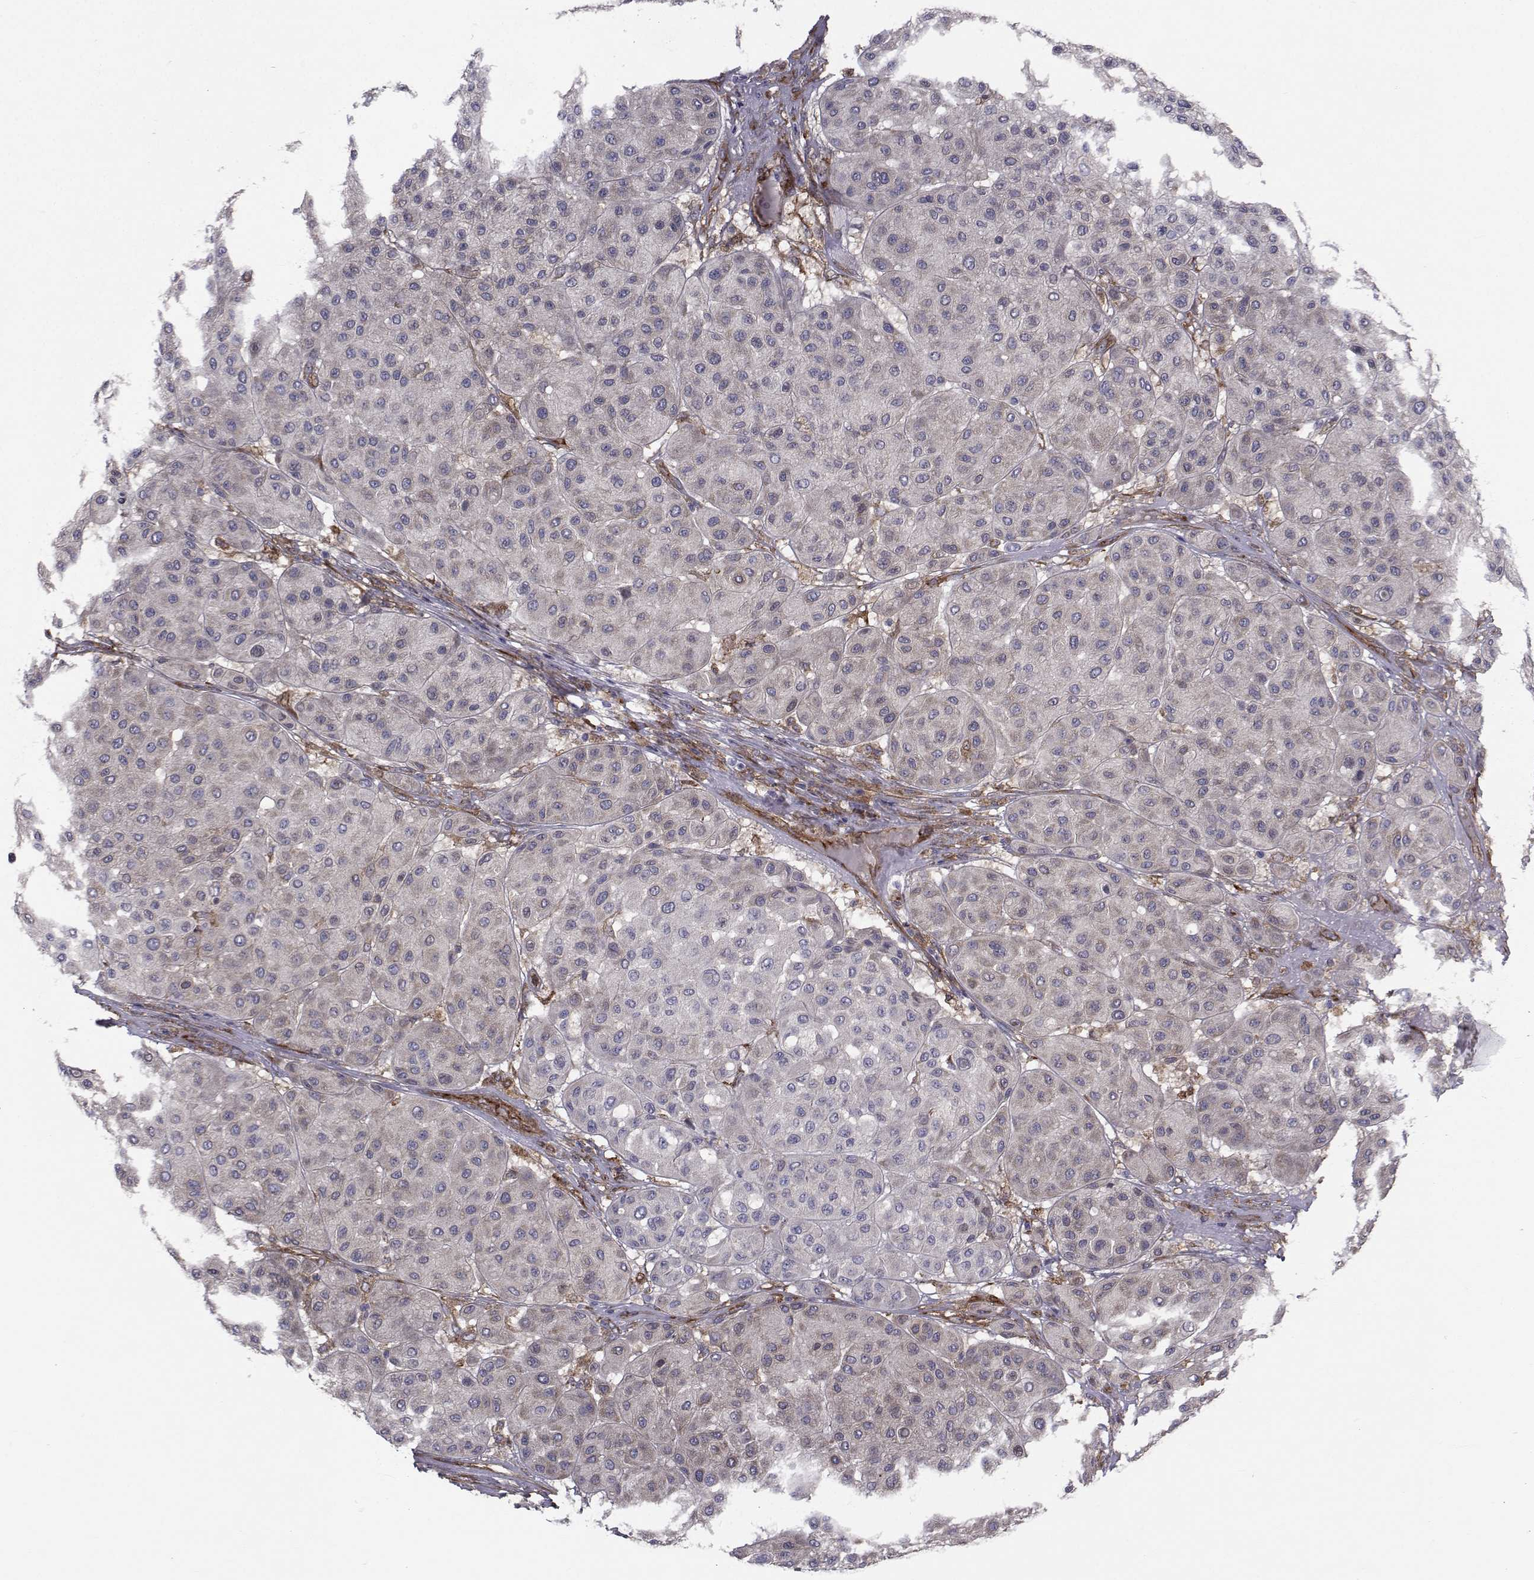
{"staining": {"intensity": "negative", "quantity": "none", "location": "none"}, "tissue": "melanoma", "cell_type": "Tumor cells", "image_type": "cancer", "snomed": [{"axis": "morphology", "description": "Malignant melanoma, Metastatic site"}, {"axis": "topography", "description": "Smooth muscle"}], "caption": "An image of human malignant melanoma (metastatic site) is negative for staining in tumor cells.", "gene": "TRIP10", "patient": {"sex": "male", "age": 41}}